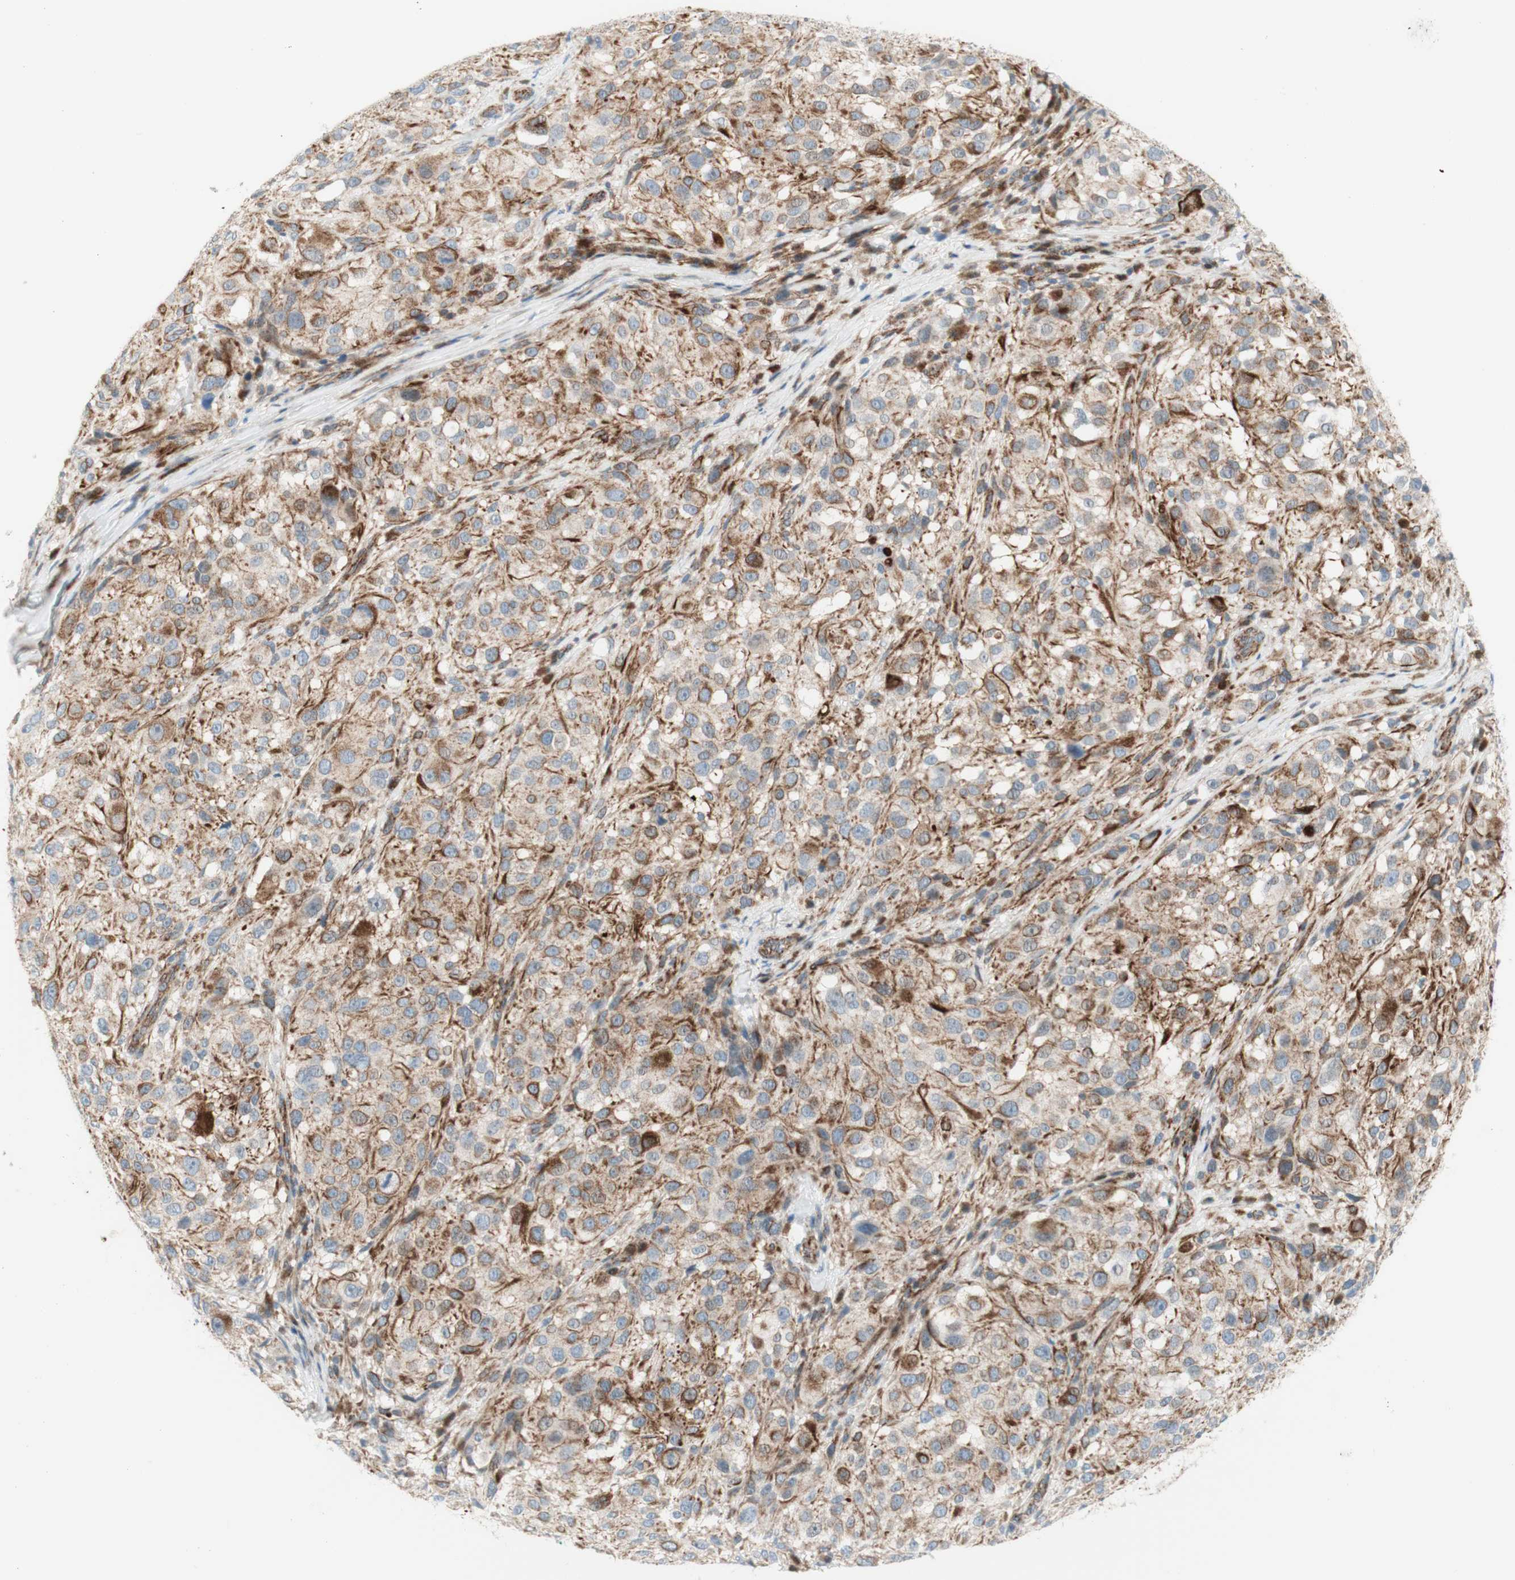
{"staining": {"intensity": "moderate", "quantity": ">75%", "location": "cytoplasmic/membranous"}, "tissue": "melanoma", "cell_type": "Tumor cells", "image_type": "cancer", "snomed": [{"axis": "morphology", "description": "Necrosis, NOS"}, {"axis": "morphology", "description": "Malignant melanoma, NOS"}, {"axis": "topography", "description": "Skin"}], "caption": "A histopathology image showing moderate cytoplasmic/membranous staining in approximately >75% of tumor cells in malignant melanoma, as visualized by brown immunohistochemical staining.", "gene": "POU2AF1", "patient": {"sex": "female", "age": 87}}